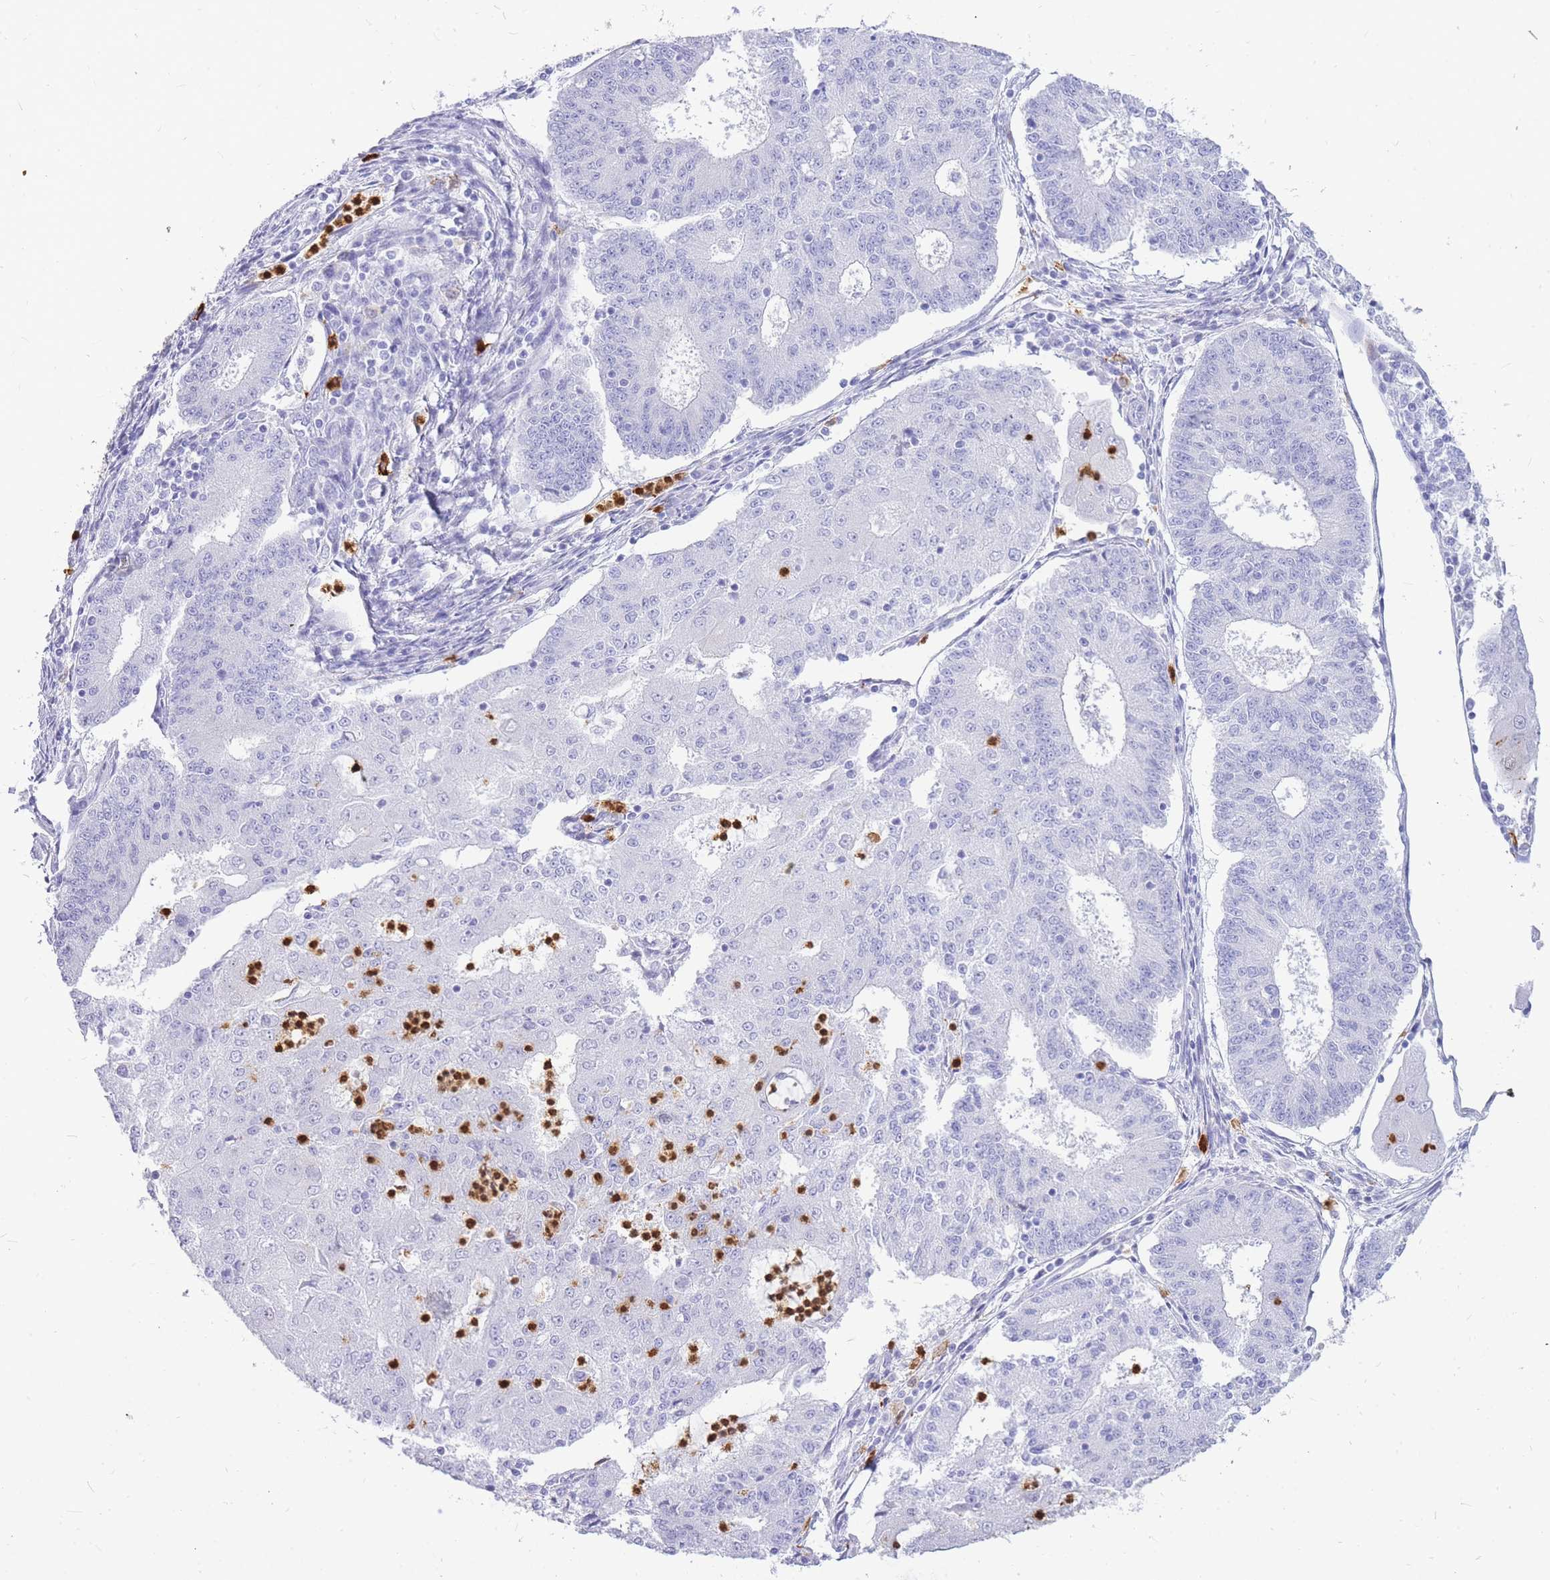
{"staining": {"intensity": "negative", "quantity": "none", "location": "none"}, "tissue": "endometrial cancer", "cell_type": "Tumor cells", "image_type": "cancer", "snomed": [{"axis": "morphology", "description": "Adenocarcinoma, NOS"}, {"axis": "topography", "description": "Endometrium"}], "caption": "There is no significant positivity in tumor cells of endometrial adenocarcinoma. (DAB (3,3'-diaminobenzidine) immunohistochemistry (IHC), high magnification).", "gene": "HERC1", "patient": {"sex": "female", "age": 56}}